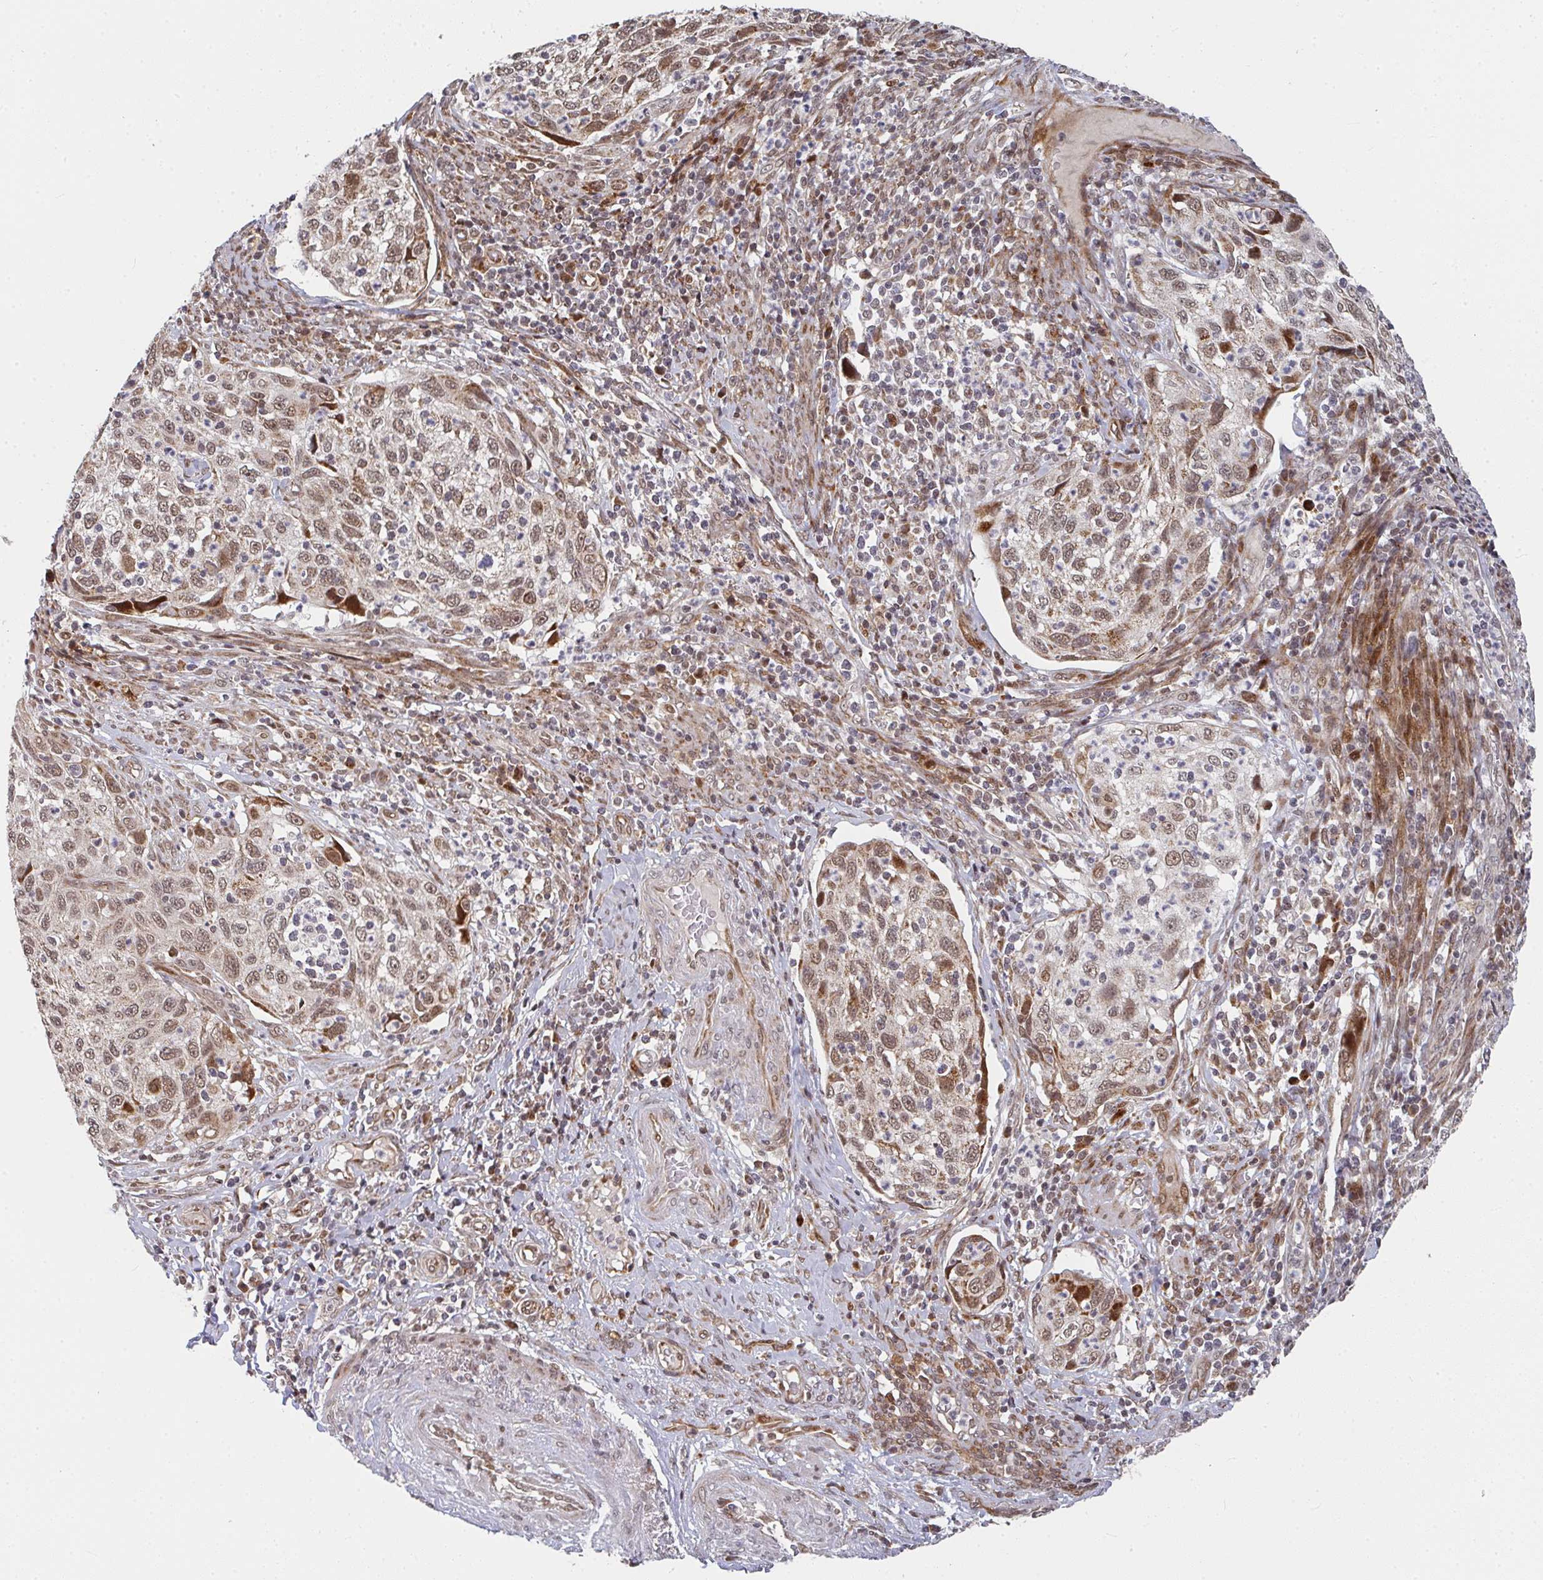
{"staining": {"intensity": "moderate", "quantity": ">75%", "location": "nuclear"}, "tissue": "cervical cancer", "cell_type": "Tumor cells", "image_type": "cancer", "snomed": [{"axis": "morphology", "description": "Squamous cell carcinoma, NOS"}, {"axis": "topography", "description": "Cervix"}], "caption": "IHC of human cervical cancer (squamous cell carcinoma) reveals medium levels of moderate nuclear positivity in approximately >75% of tumor cells.", "gene": "RBBP5", "patient": {"sex": "female", "age": 70}}